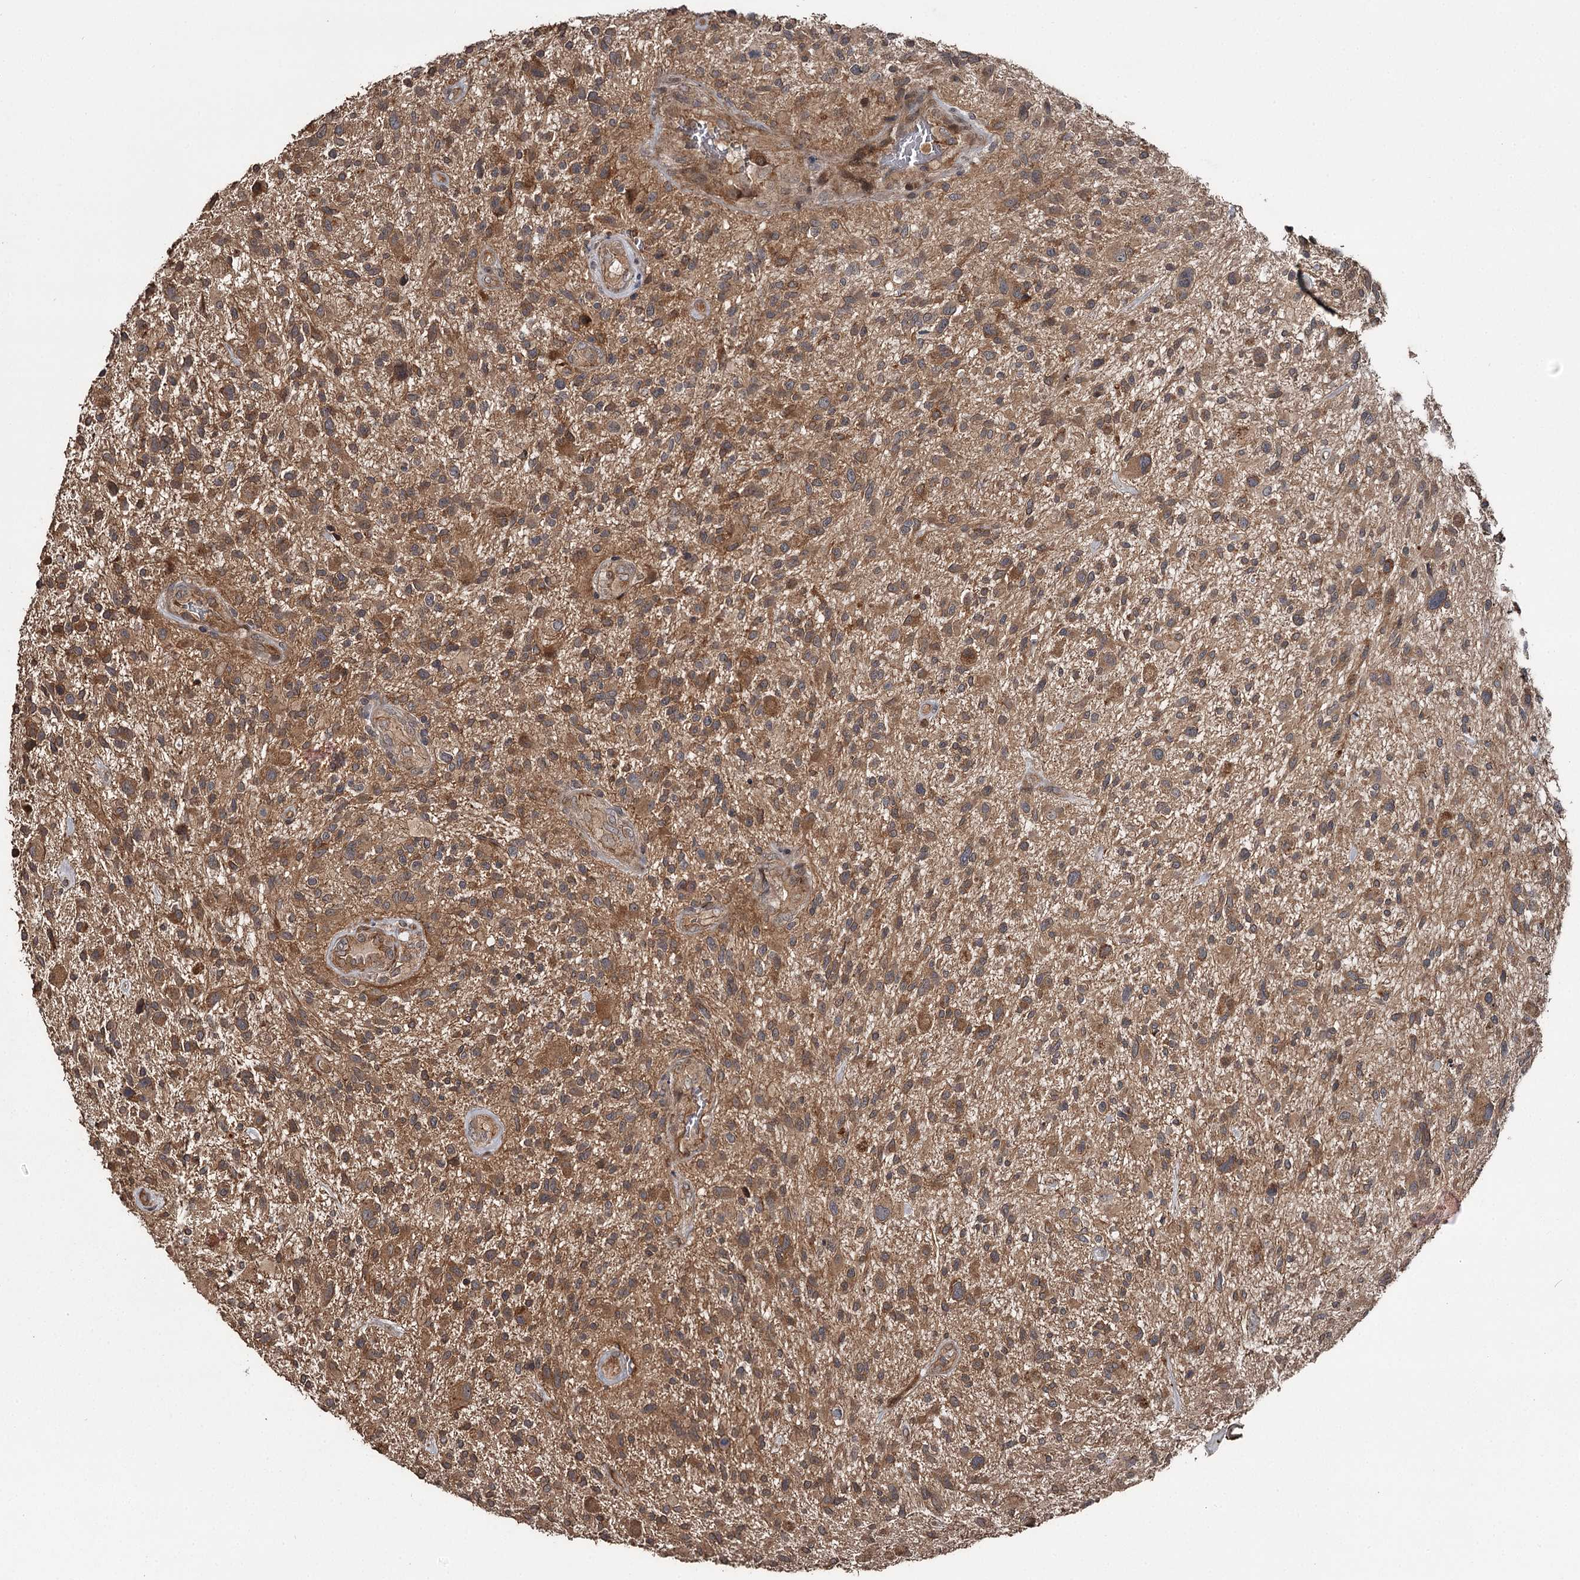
{"staining": {"intensity": "moderate", "quantity": ">75%", "location": "cytoplasmic/membranous"}, "tissue": "glioma", "cell_type": "Tumor cells", "image_type": "cancer", "snomed": [{"axis": "morphology", "description": "Glioma, malignant, High grade"}, {"axis": "topography", "description": "Brain"}], "caption": "Immunohistochemistry (IHC) staining of glioma, which reveals medium levels of moderate cytoplasmic/membranous positivity in about >75% of tumor cells indicating moderate cytoplasmic/membranous protein staining. The staining was performed using DAB (brown) for protein detection and nuclei were counterstained in hematoxylin (blue).", "gene": "RAB21", "patient": {"sex": "male", "age": 47}}